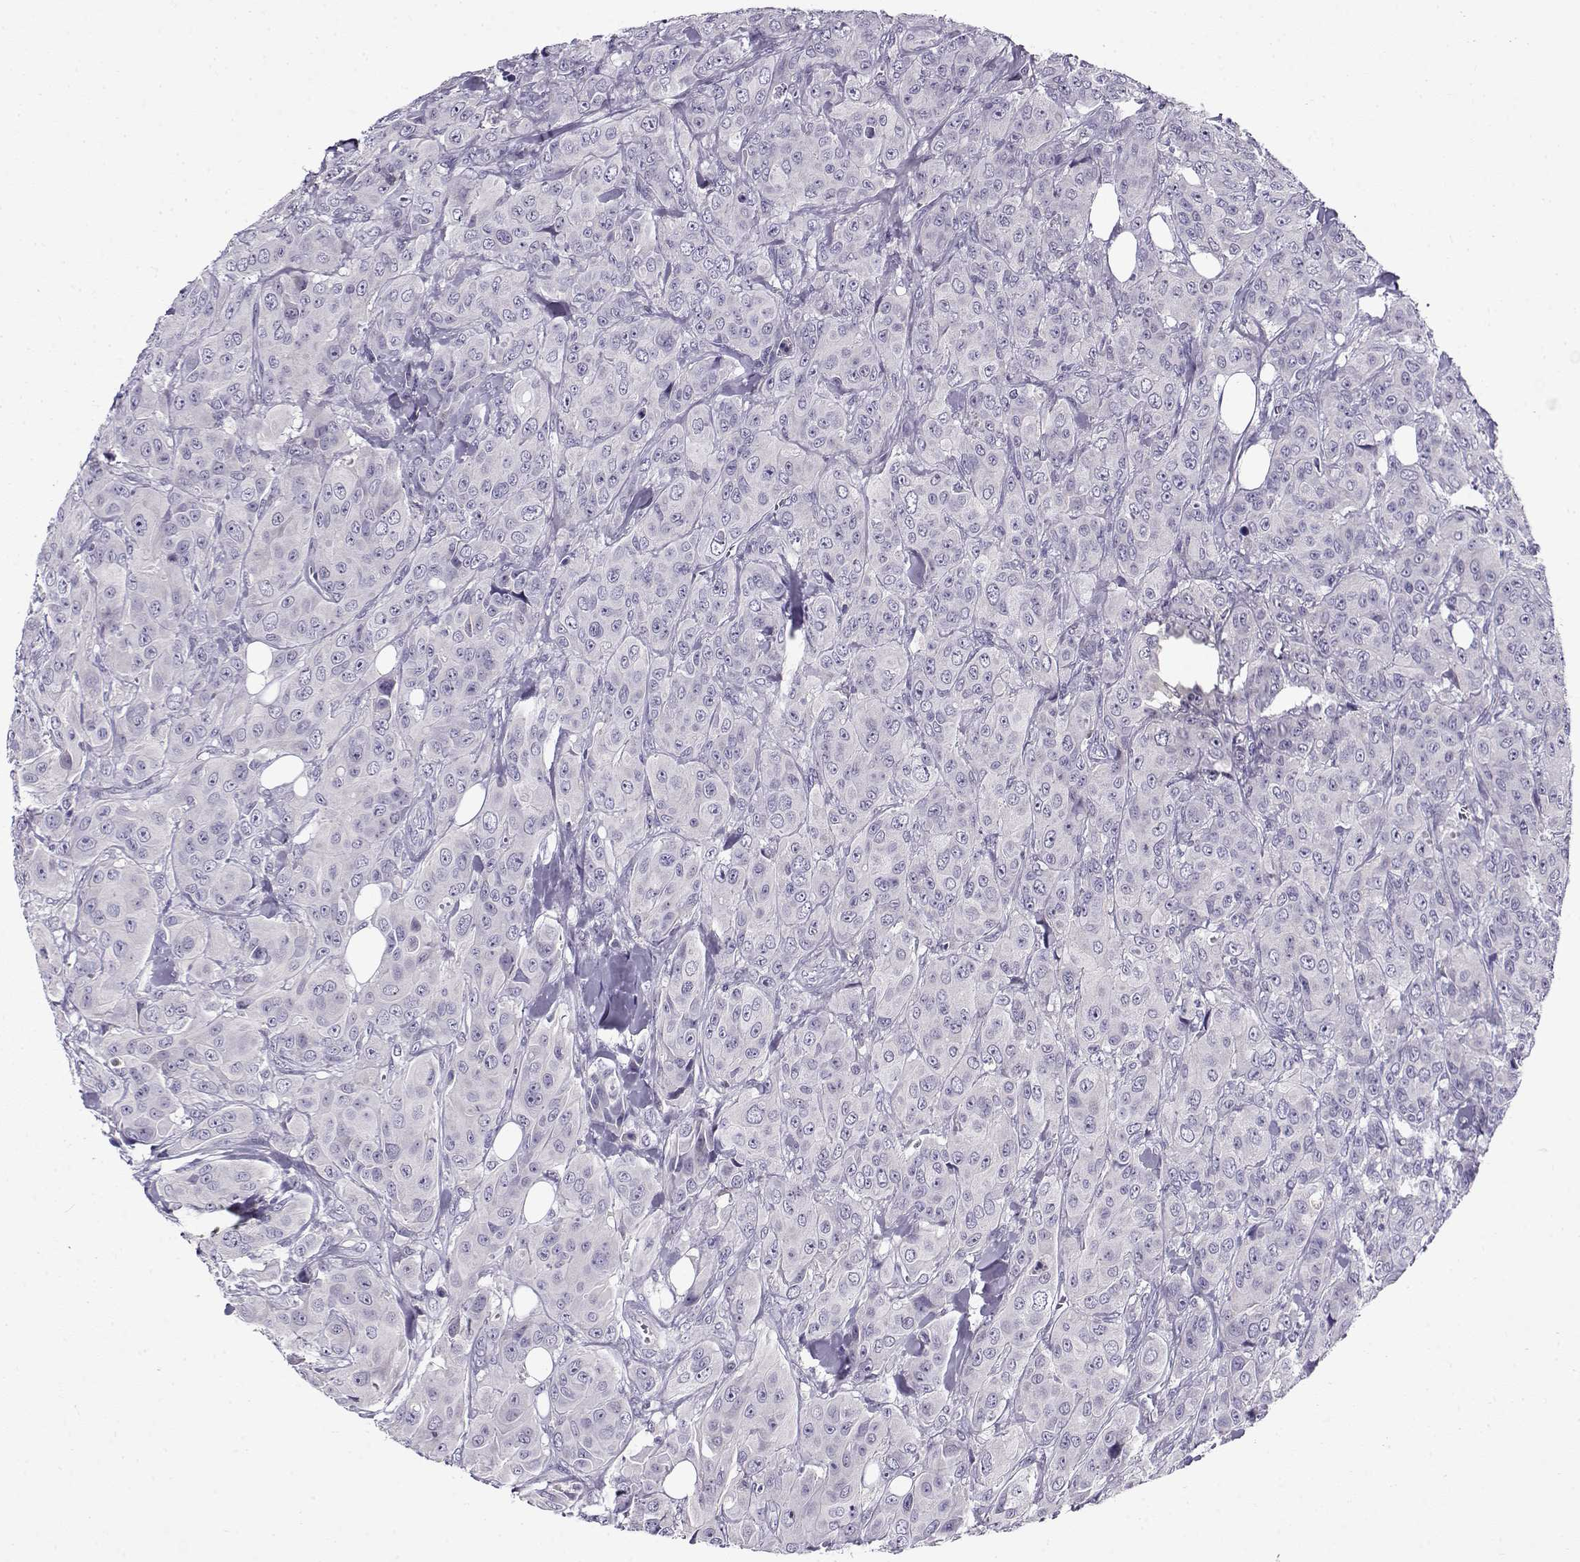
{"staining": {"intensity": "negative", "quantity": "none", "location": "none"}, "tissue": "breast cancer", "cell_type": "Tumor cells", "image_type": "cancer", "snomed": [{"axis": "morphology", "description": "Duct carcinoma"}, {"axis": "topography", "description": "Breast"}], "caption": "Photomicrograph shows no protein positivity in tumor cells of breast cancer (invasive ductal carcinoma) tissue.", "gene": "FEZF1", "patient": {"sex": "female", "age": 43}}